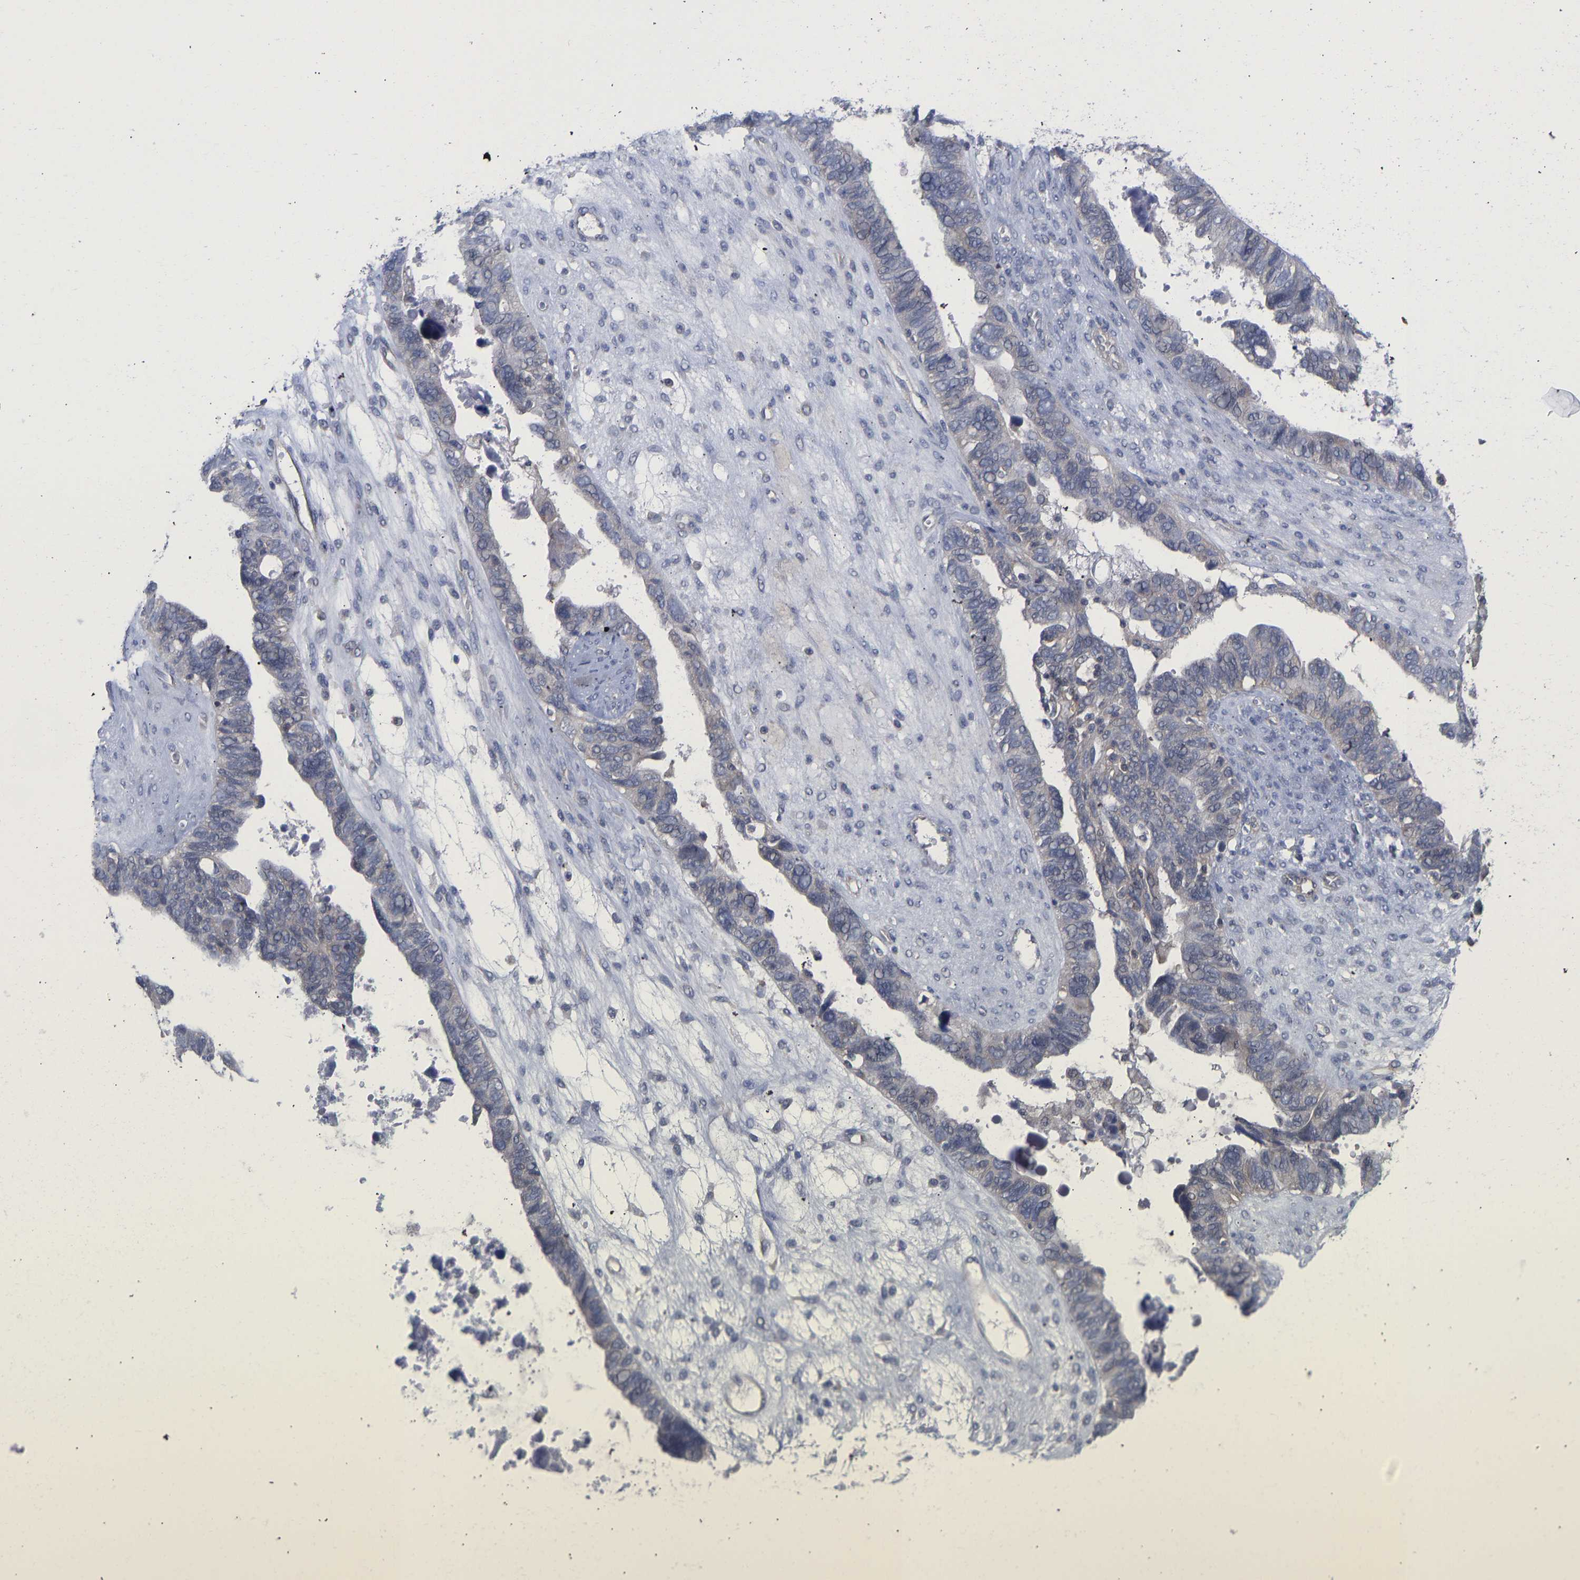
{"staining": {"intensity": "negative", "quantity": "none", "location": "none"}, "tissue": "ovarian cancer", "cell_type": "Tumor cells", "image_type": "cancer", "snomed": [{"axis": "morphology", "description": "Cystadenocarcinoma, serous, NOS"}, {"axis": "topography", "description": "Ovary"}], "caption": "IHC photomicrograph of ovarian cancer stained for a protein (brown), which shows no positivity in tumor cells. (Brightfield microscopy of DAB (3,3'-diaminobenzidine) IHC at high magnification).", "gene": "MAP2K3", "patient": {"sex": "female", "age": 79}}